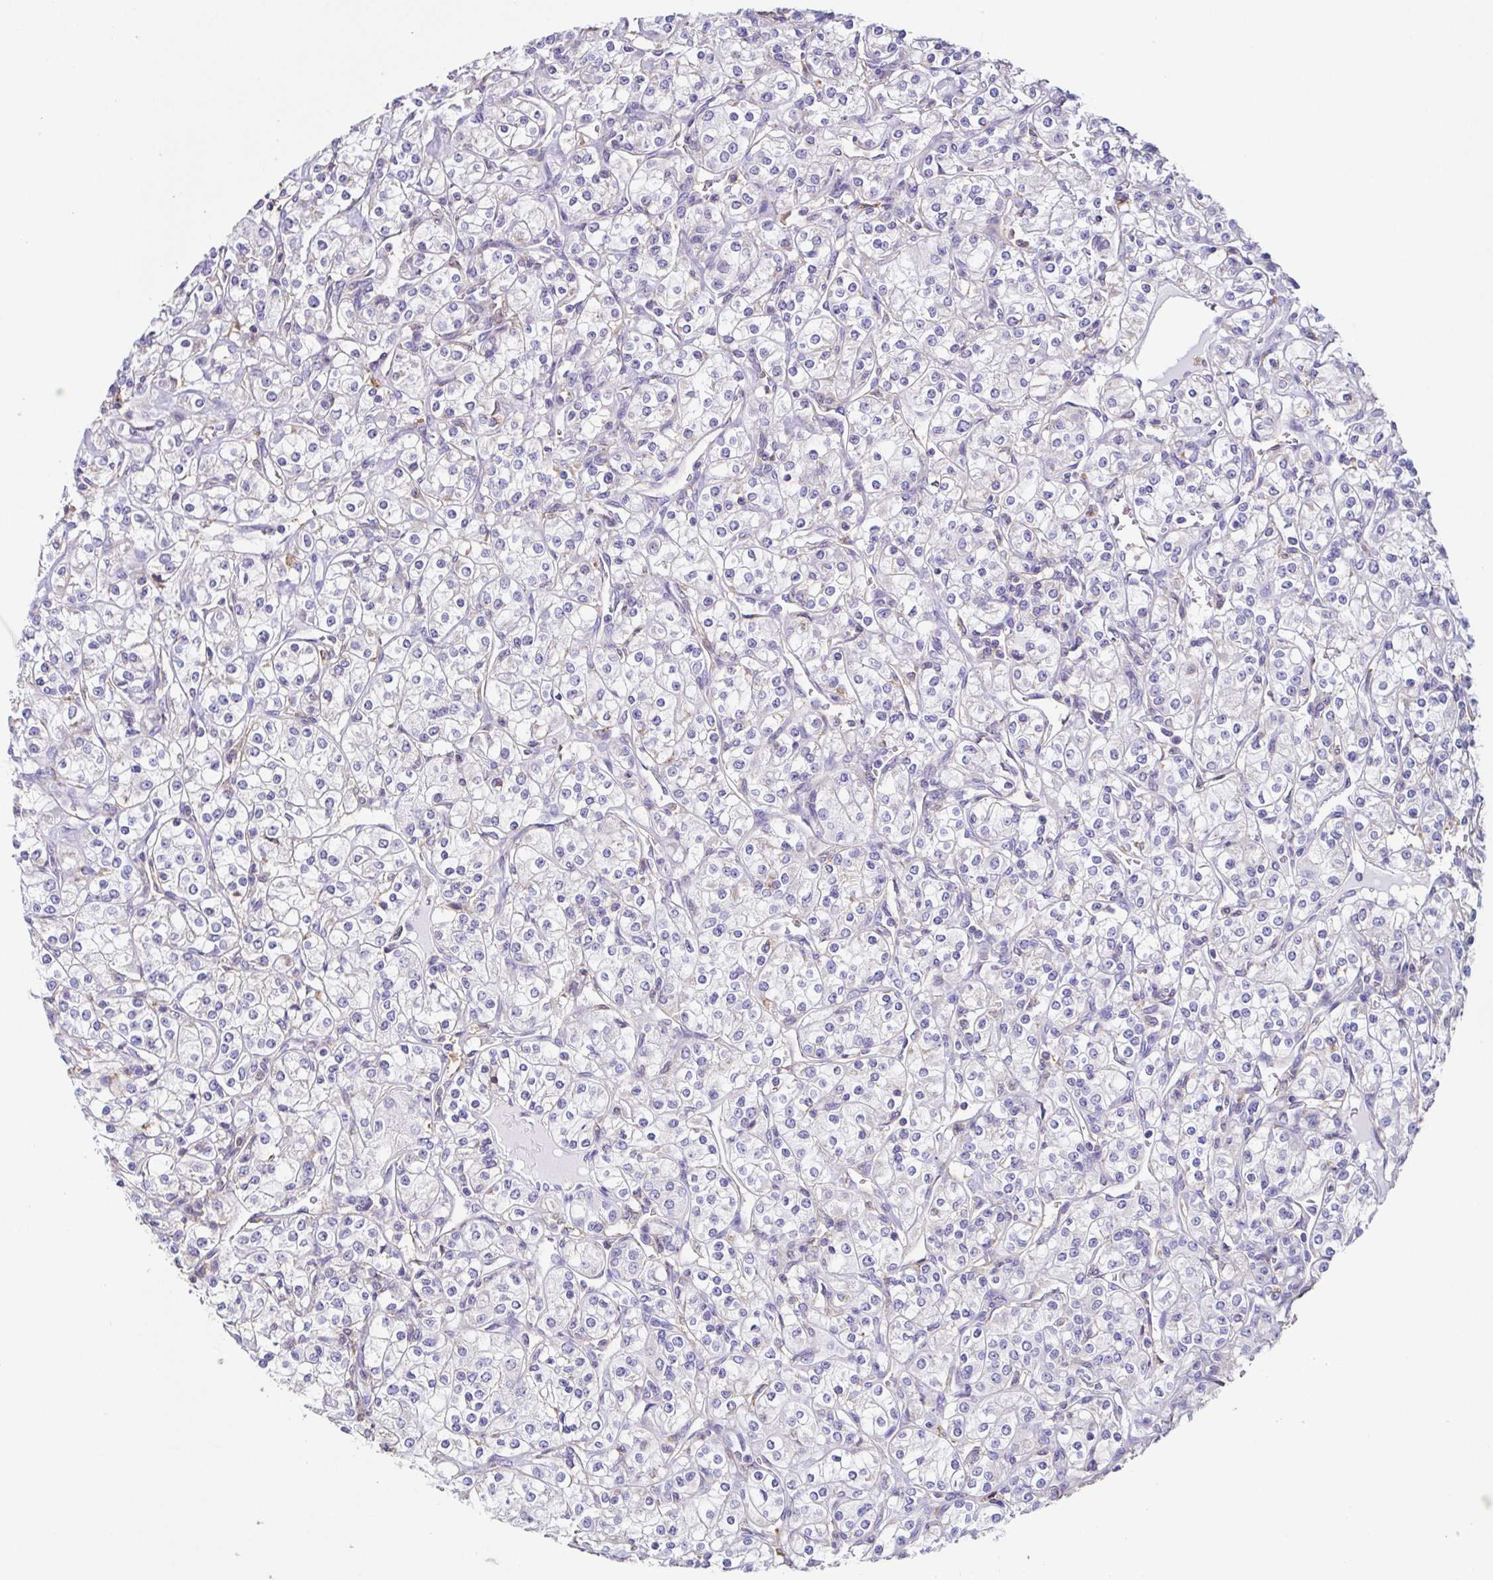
{"staining": {"intensity": "negative", "quantity": "none", "location": "none"}, "tissue": "renal cancer", "cell_type": "Tumor cells", "image_type": "cancer", "snomed": [{"axis": "morphology", "description": "Adenocarcinoma, NOS"}, {"axis": "topography", "description": "Kidney"}], "caption": "An immunohistochemistry (IHC) image of renal cancer (adenocarcinoma) is shown. There is no staining in tumor cells of renal cancer (adenocarcinoma).", "gene": "ANXA10", "patient": {"sex": "male", "age": 77}}